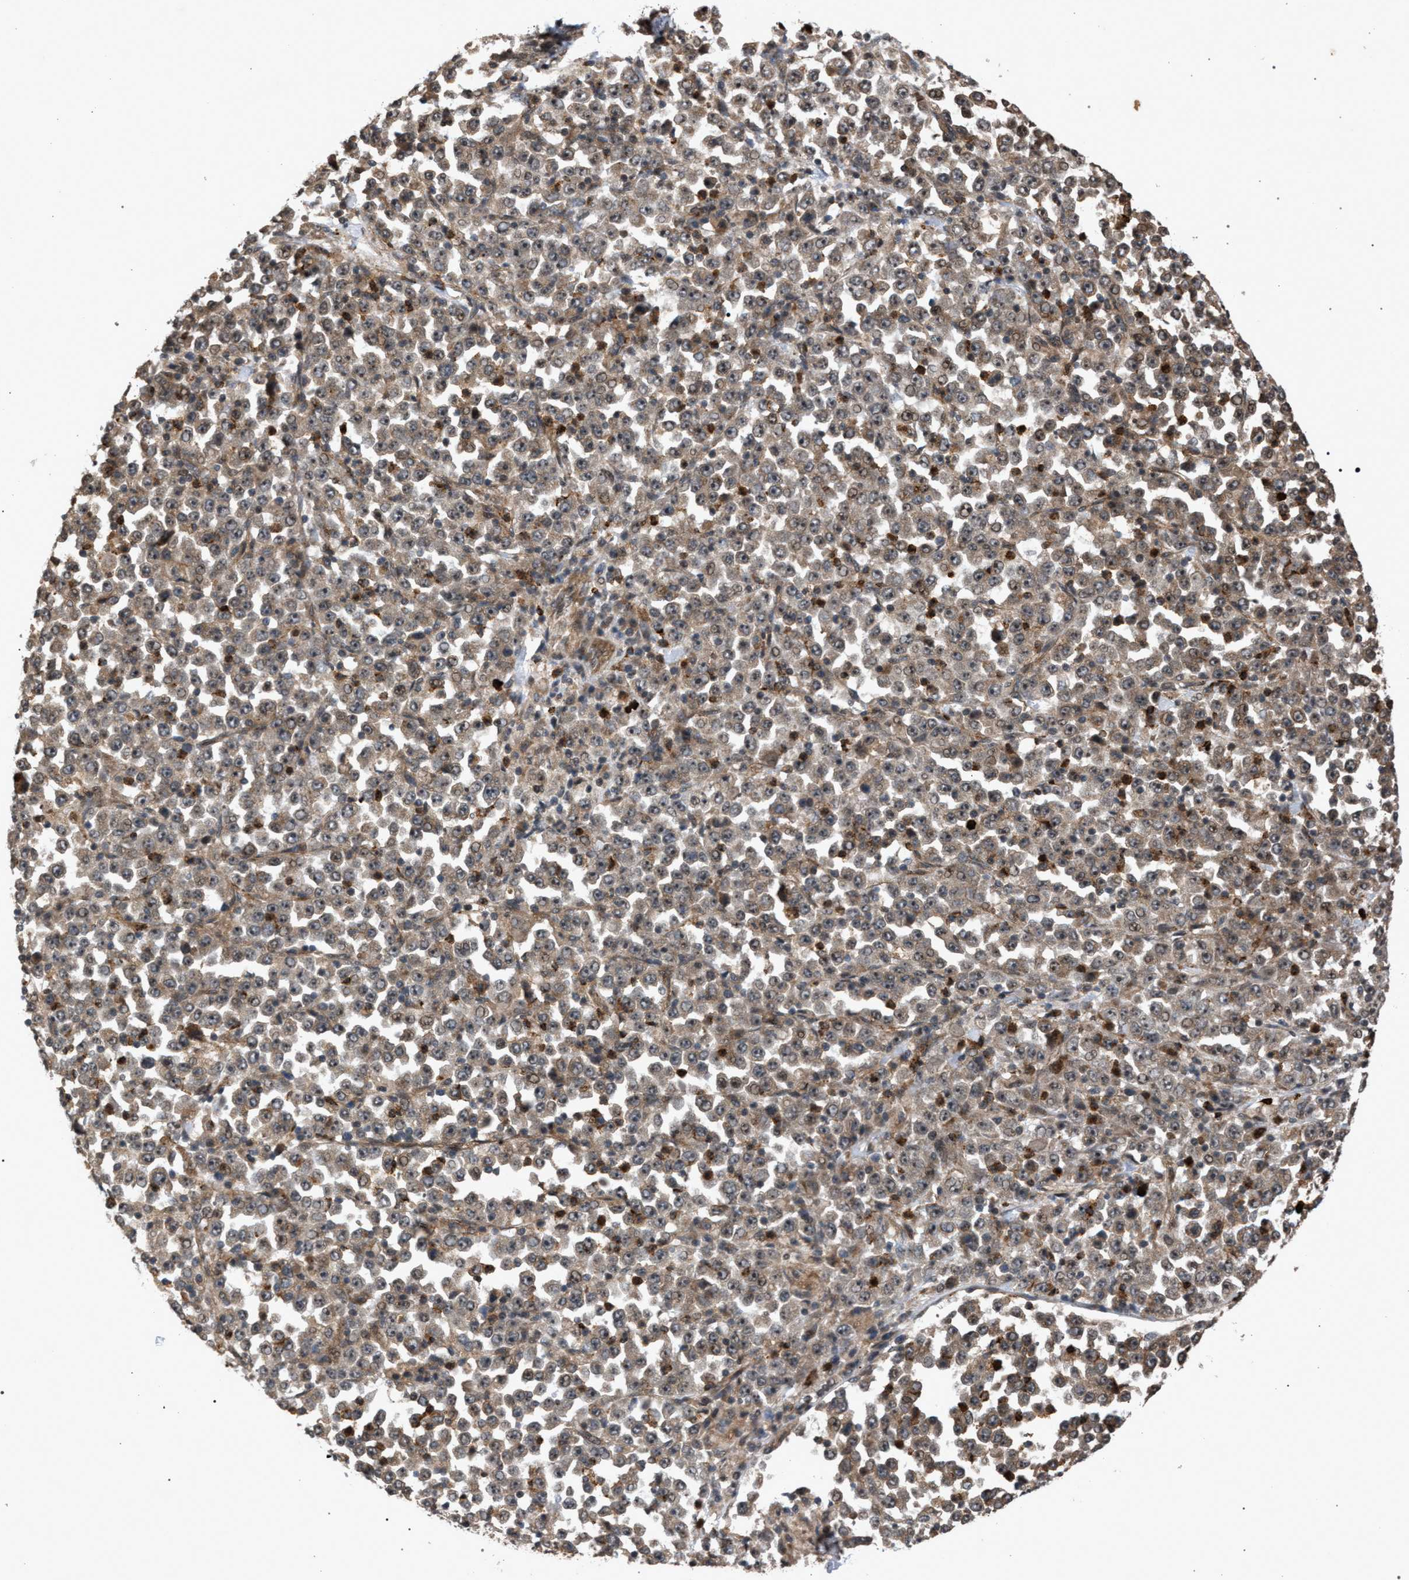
{"staining": {"intensity": "weak", "quantity": ">75%", "location": "cytoplasmic/membranous"}, "tissue": "stomach cancer", "cell_type": "Tumor cells", "image_type": "cancer", "snomed": [{"axis": "morphology", "description": "Normal tissue, NOS"}, {"axis": "morphology", "description": "Adenocarcinoma, NOS"}, {"axis": "topography", "description": "Stomach, upper"}, {"axis": "topography", "description": "Stomach"}], "caption": "Brown immunohistochemical staining in stomach cancer shows weak cytoplasmic/membranous staining in about >75% of tumor cells.", "gene": "IRAK4", "patient": {"sex": "male", "age": 59}}